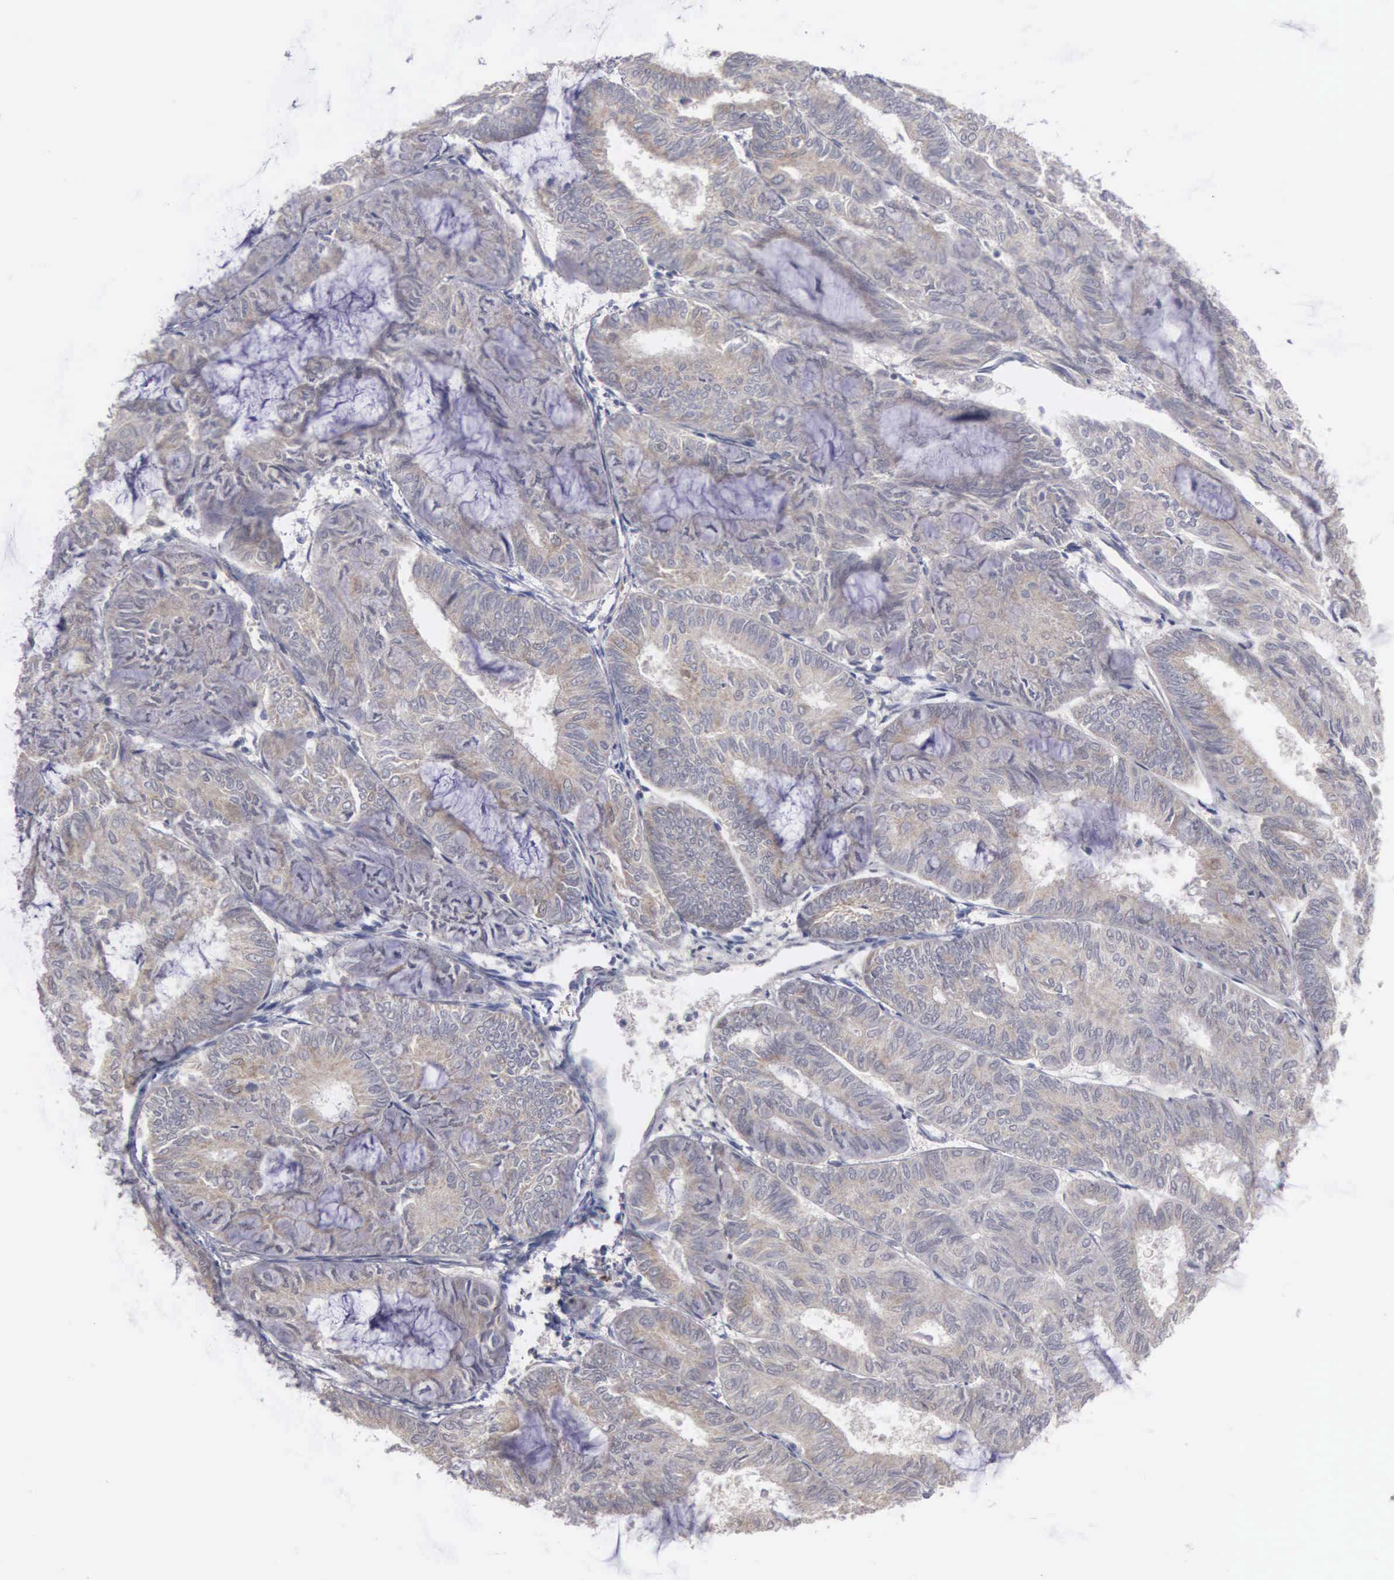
{"staining": {"intensity": "weak", "quantity": ">75%", "location": "cytoplasmic/membranous"}, "tissue": "endometrial cancer", "cell_type": "Tumor cells", "image_type": "cancer", "snomed": [{"axis": "morphology", "description": "Adenocarcinoma, NOS"}, {"axis": "topography", "description": "Endometrium"}], "caption": "IHC (DAB) staining of human endometrial cancer (adenocarcinoma) demonstrates weak cytoplasmic/membranous protein expression in approximately >75% of tumor cells.", "gene": "AMN", "patient": {"sex": "female", "age": 59}}